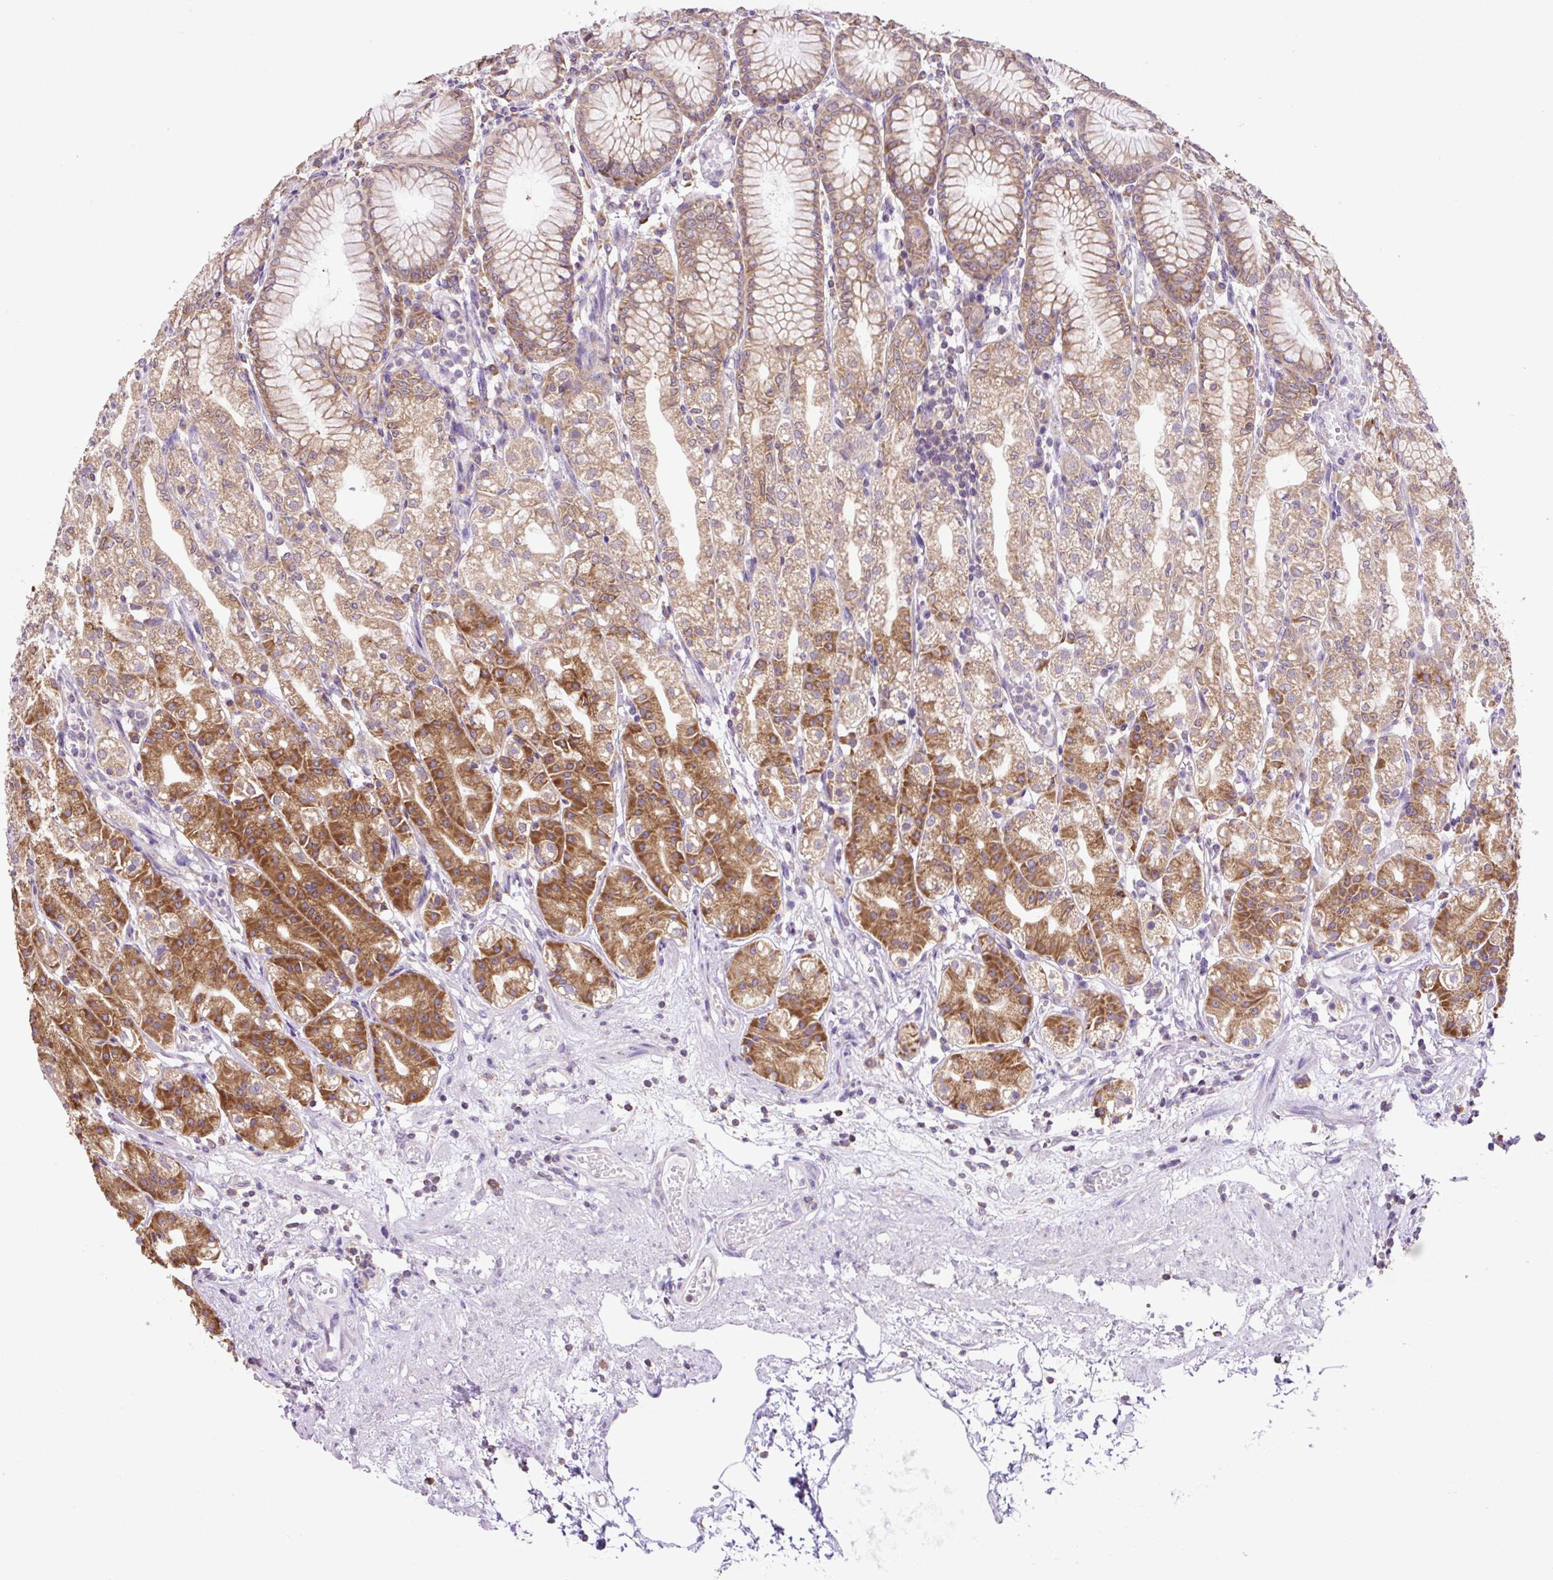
{"staining": {"intensity": "strong", "quantity": "25%-75%", "location": "cytoplasmic/membranous"}, "tissue": "stomach", "cell_type": "Glandular cells", "image_type": "normal", "snomed": [{"axis": "morphology", "description": "Normal tissue, NOS"}, {"axis": "topography", "description": "Stomach"}], "caption": "Glandular cells display strong cytoplasmic/membranous staining in about 25%-75% of cells in benign stomach. Using DAB (3,3'-diaminobenzidine) (brown) and hematoxylin (blue) stains, captured at high magnification using brightfield microscopy.", "gene": "RPS23", "patient": {"sex": "female", "age": 57}}